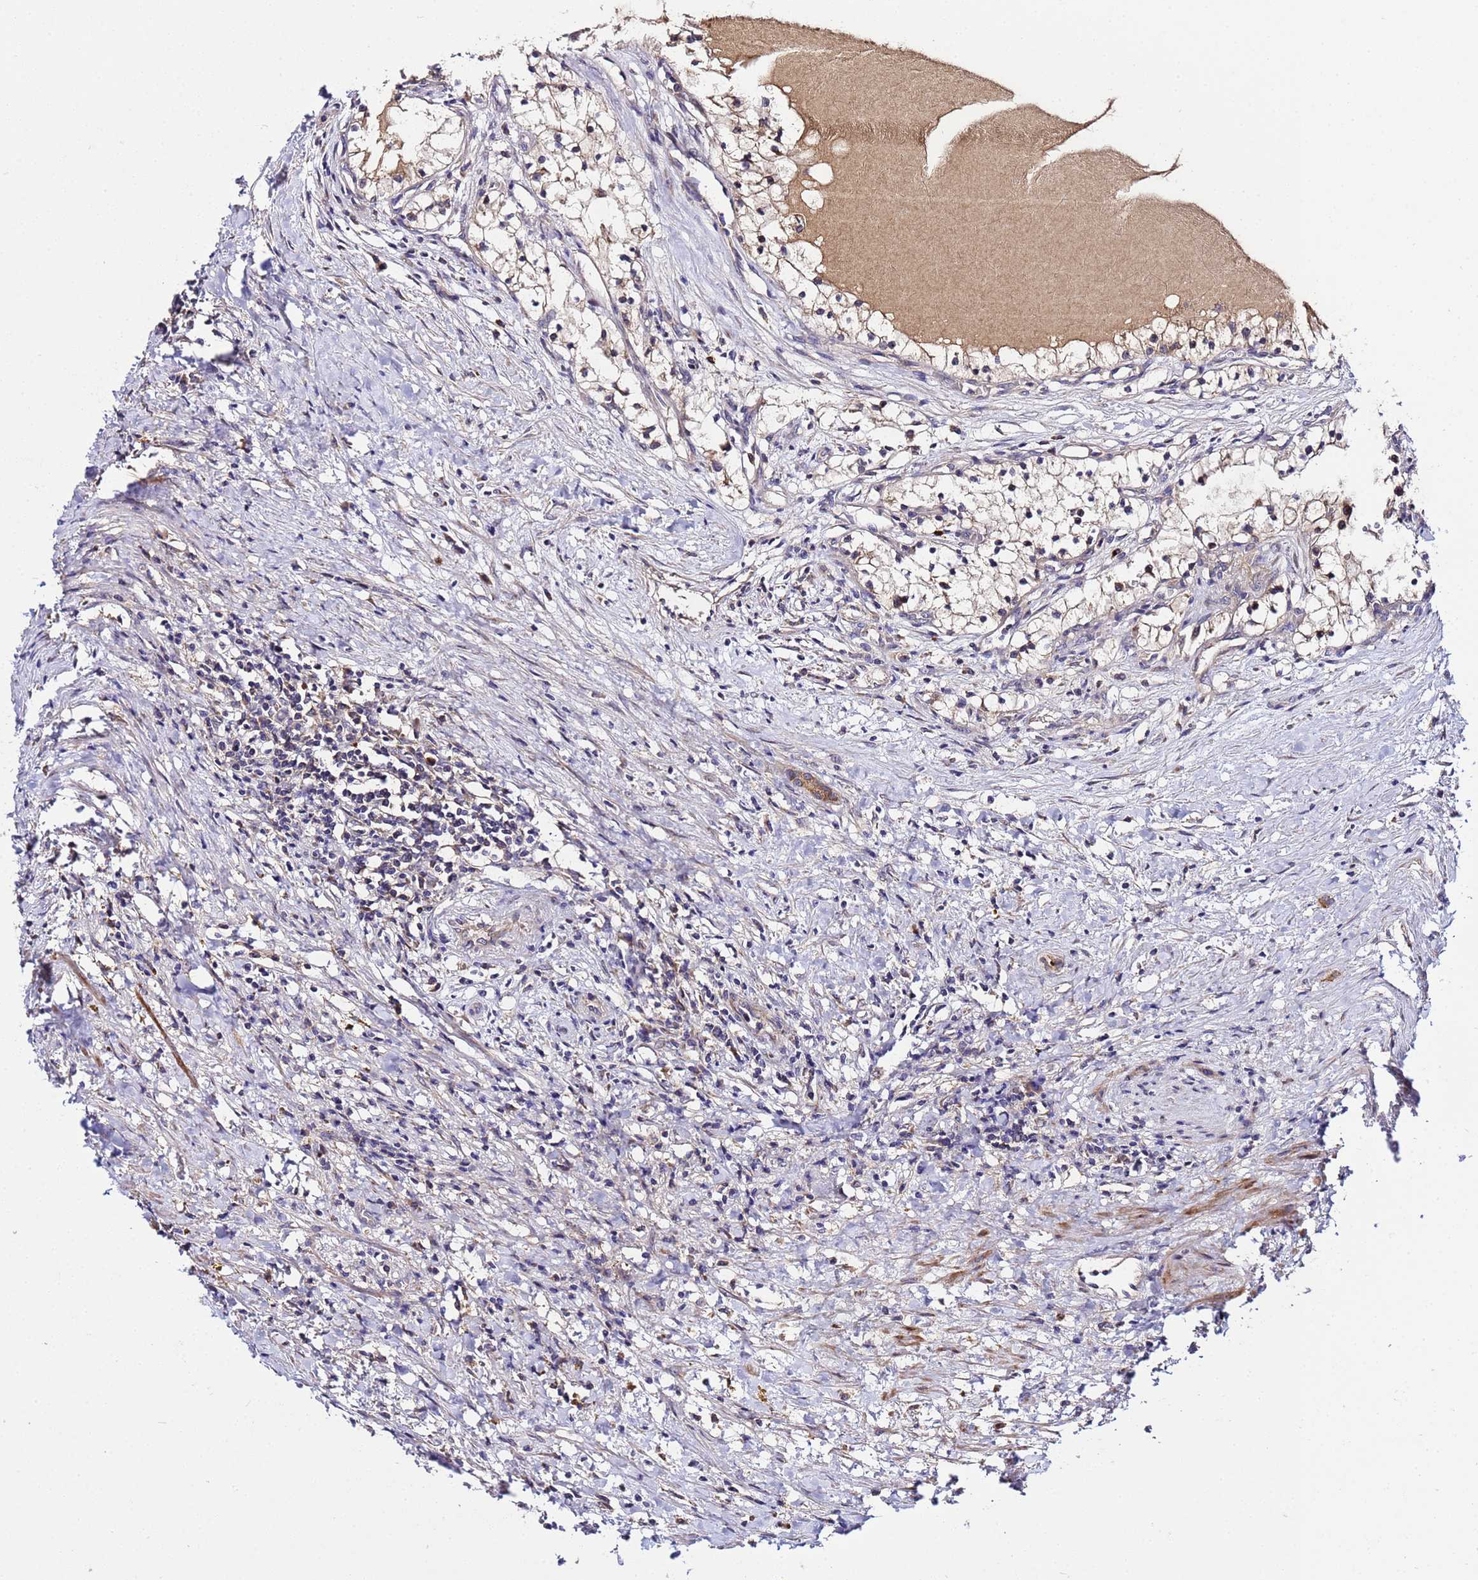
{"staining": {"intensity": "negative", "quantity": "none", "location": "none"}, "tissue": "renal cancer", "cell_type": "Tumor cells", "image_type": "cancer", "snomed": [{"axis": "morphology", "description": "Normal tissue, NOS"}, {"axis": "morphology", "description": "Adenocarcinoma, NOS"}, {"axis": "topography", "description": "Kidney"}], "caption": "Immunohistochemical staining of human renal cancer (adenocarcinoma) shows no significant expression in tumor cells. (Stains: DAB IHC with hematoxylin counter stain, Microscopy: brightfield microscopy at high magnification).", "gene": "PLXDC2", "patient": {"sex": "male", "age": 68}}